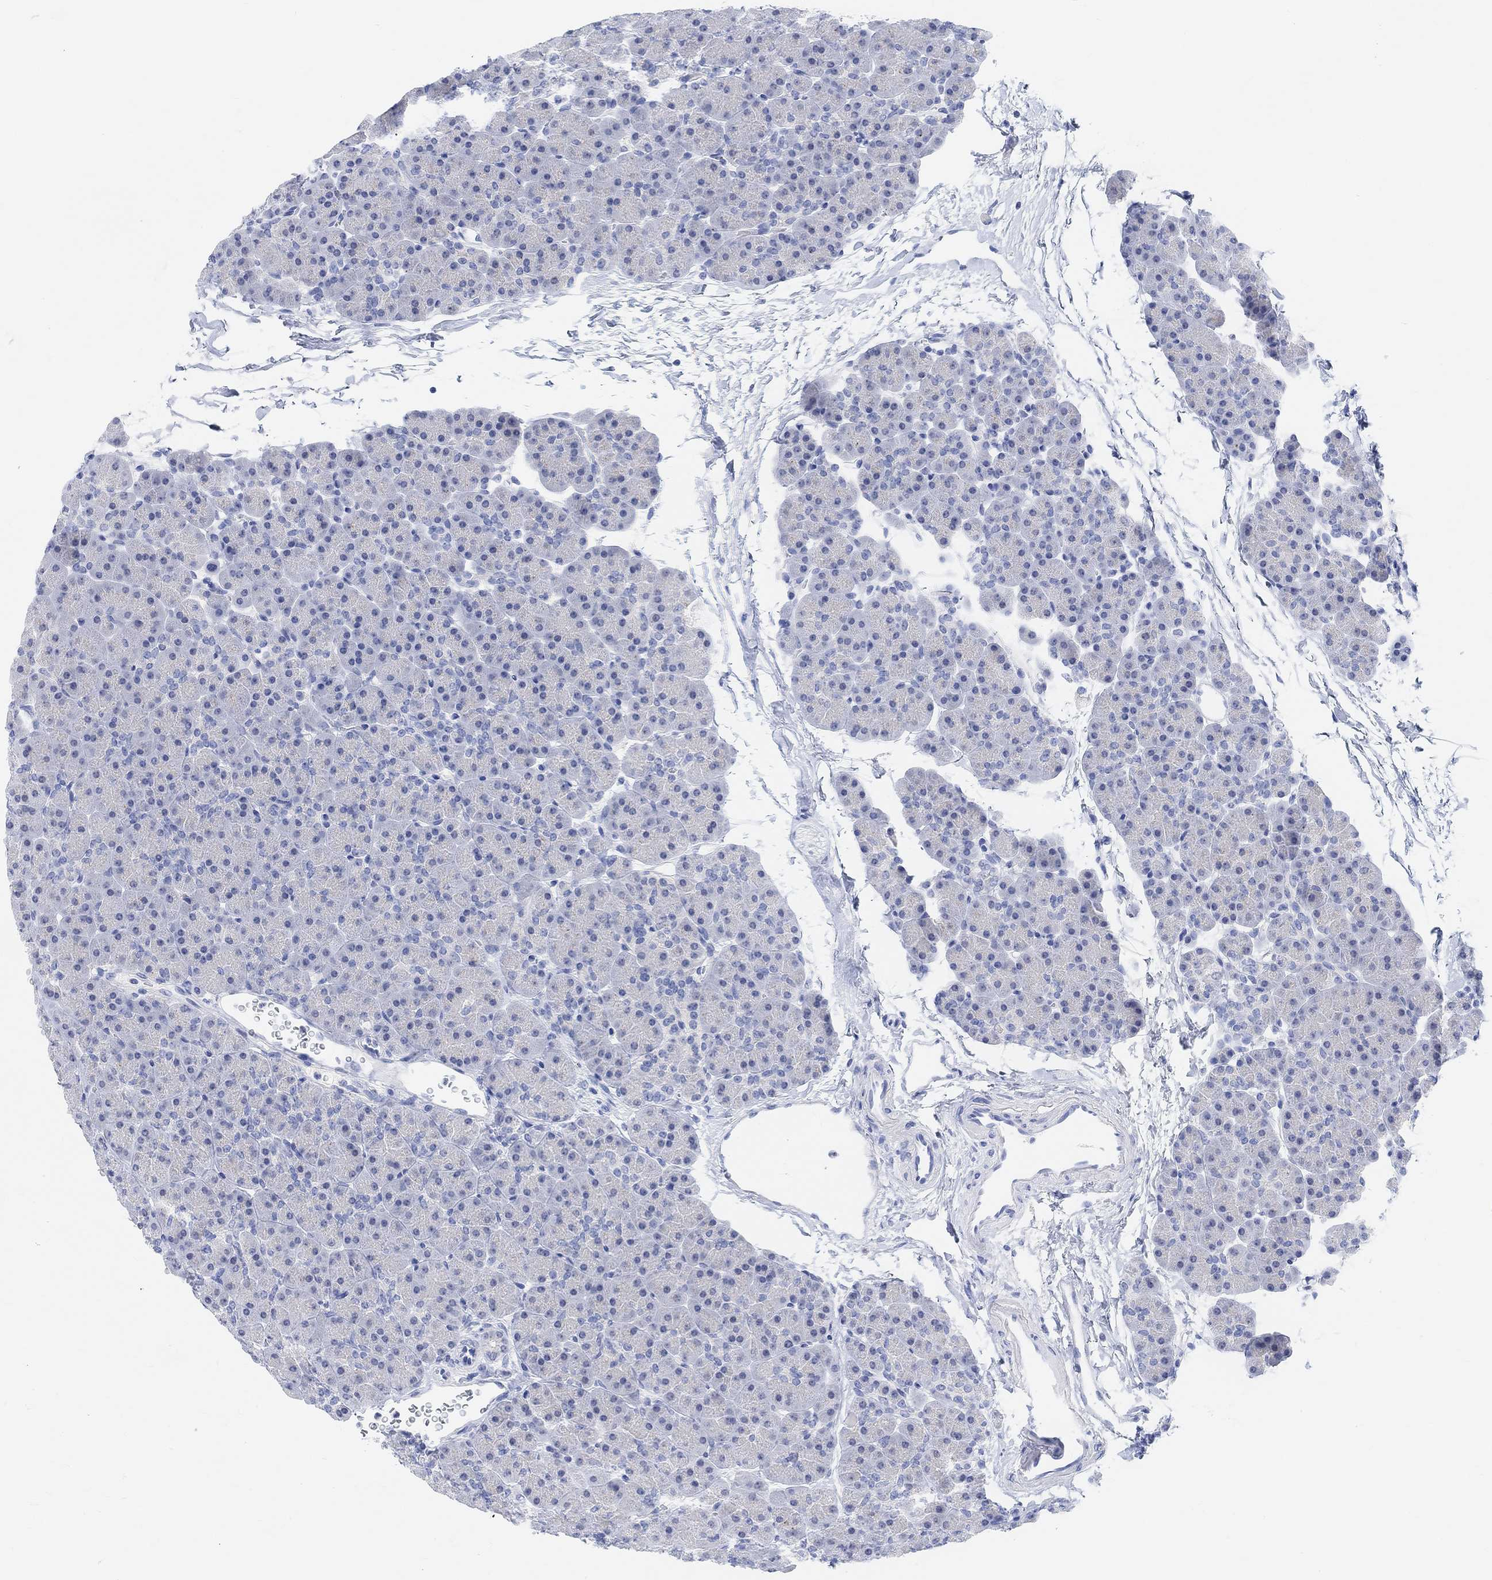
{"staining": {"intensity": "negative", "quantity": "none", "location": "none"}, "tissue": "pancreas", "cell_type": "Exocrine glandular cells", "image_type": "normal", "snomed": [{"axis": "morphology", "description": "Normal tissue, NOS"}, {"axis": "topography", "description": "Pancreas"}], "caption": "IHC image of benign pancreas: pancreas stained with DAB shows no significant protein staining in exocrine glandular cells. (DAB (3,3'-diaminobenzidine) IHC, high magnification).", "gene": "ENO4", "patient": {"sex": "female", "age": 44}}